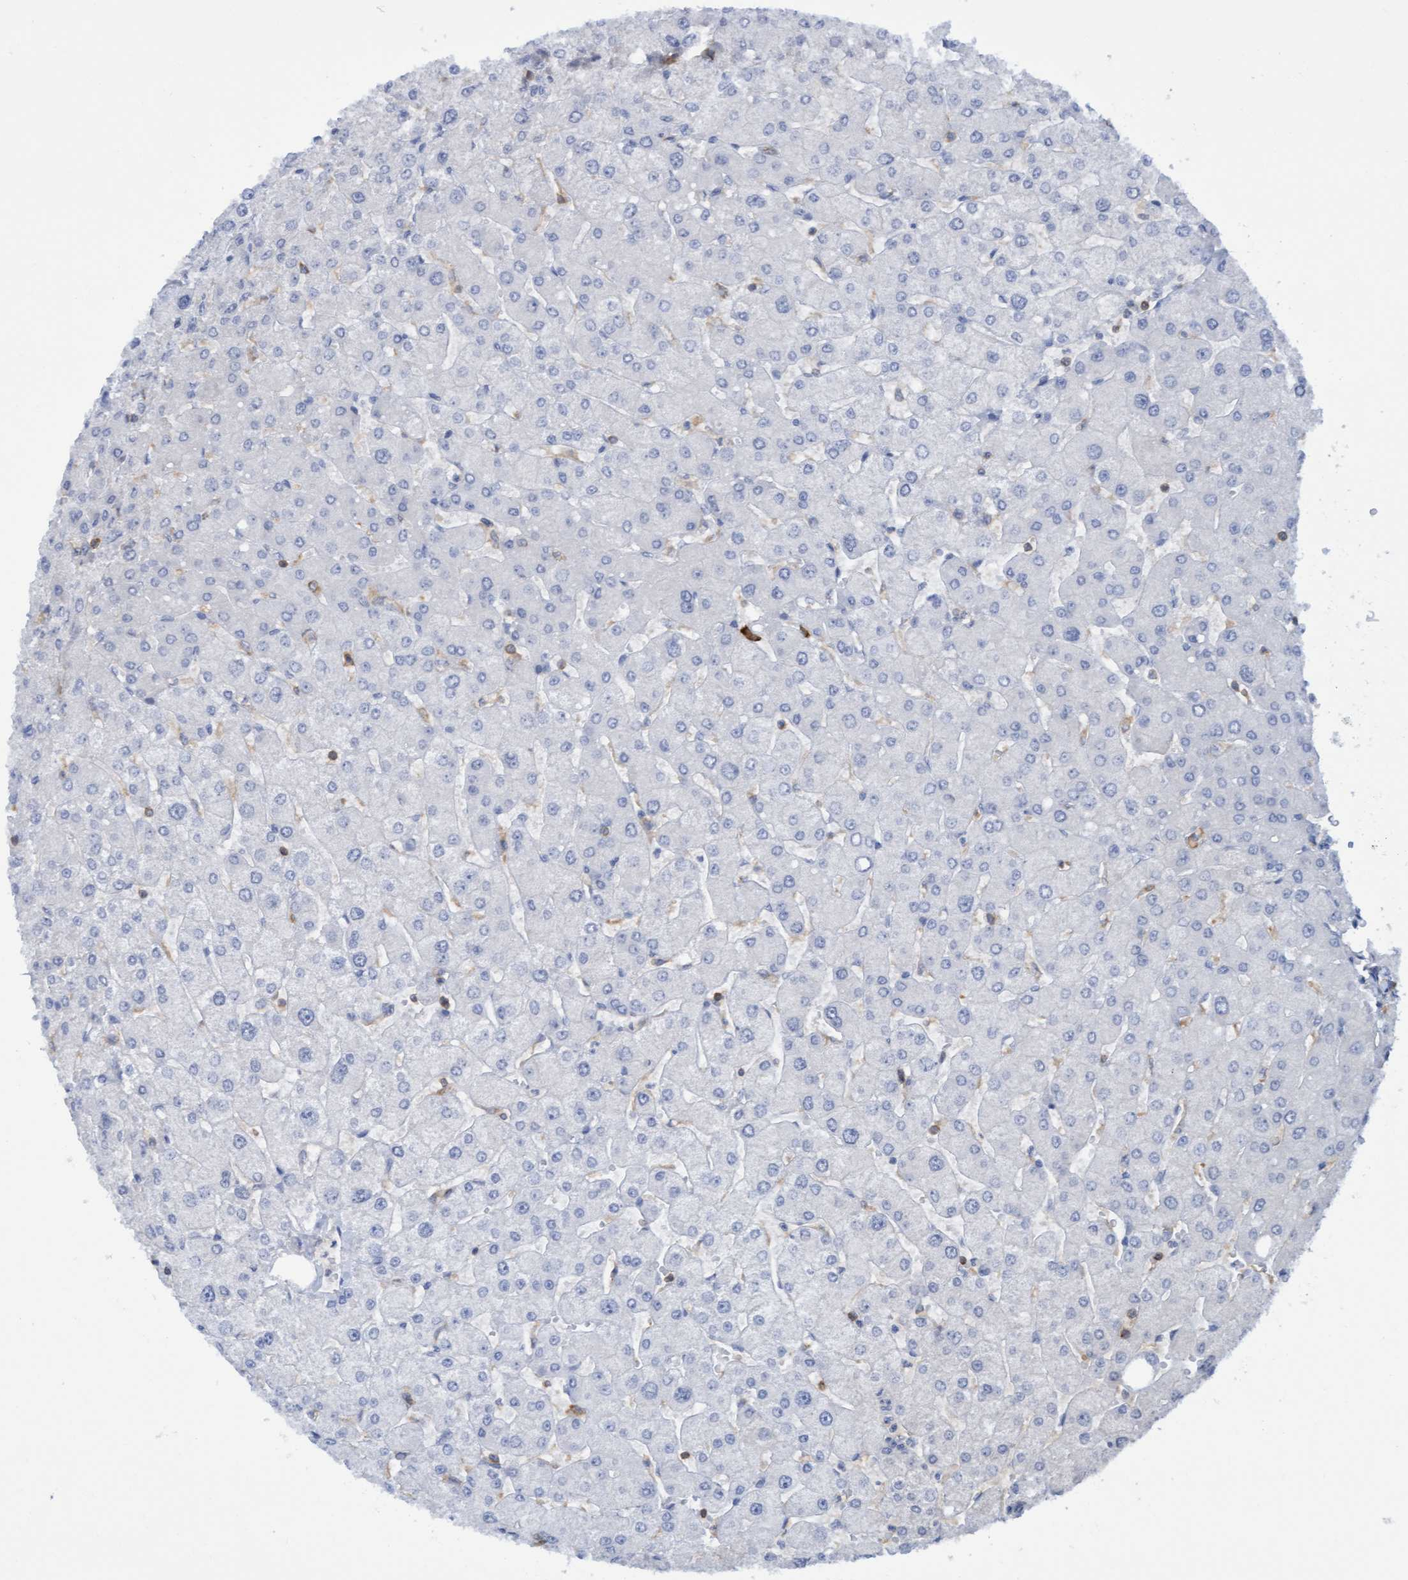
{"staining": {"intensity": "negative", "quantity": "none", "location": "none"}, "tissue": "liver", "cell_type": "Cholangiocytes", "image_type": "normal", "snomed": [{"axis": "morphology", "description": "Normal tissue, NOS"}, {"axis": "topography", "description": "Liver"}], "caption": "High magnification brightfield microscopy of unremarkable liver stained with DAB (3,3'-diaminobenzidine) (brown) and counterstained with hematoxylin (blue): cholangiocytes show no significant positivity. Nuclei are stained in blue.", "gene": "FNBP1", "patient": {"sex": "male", "age": 55}}